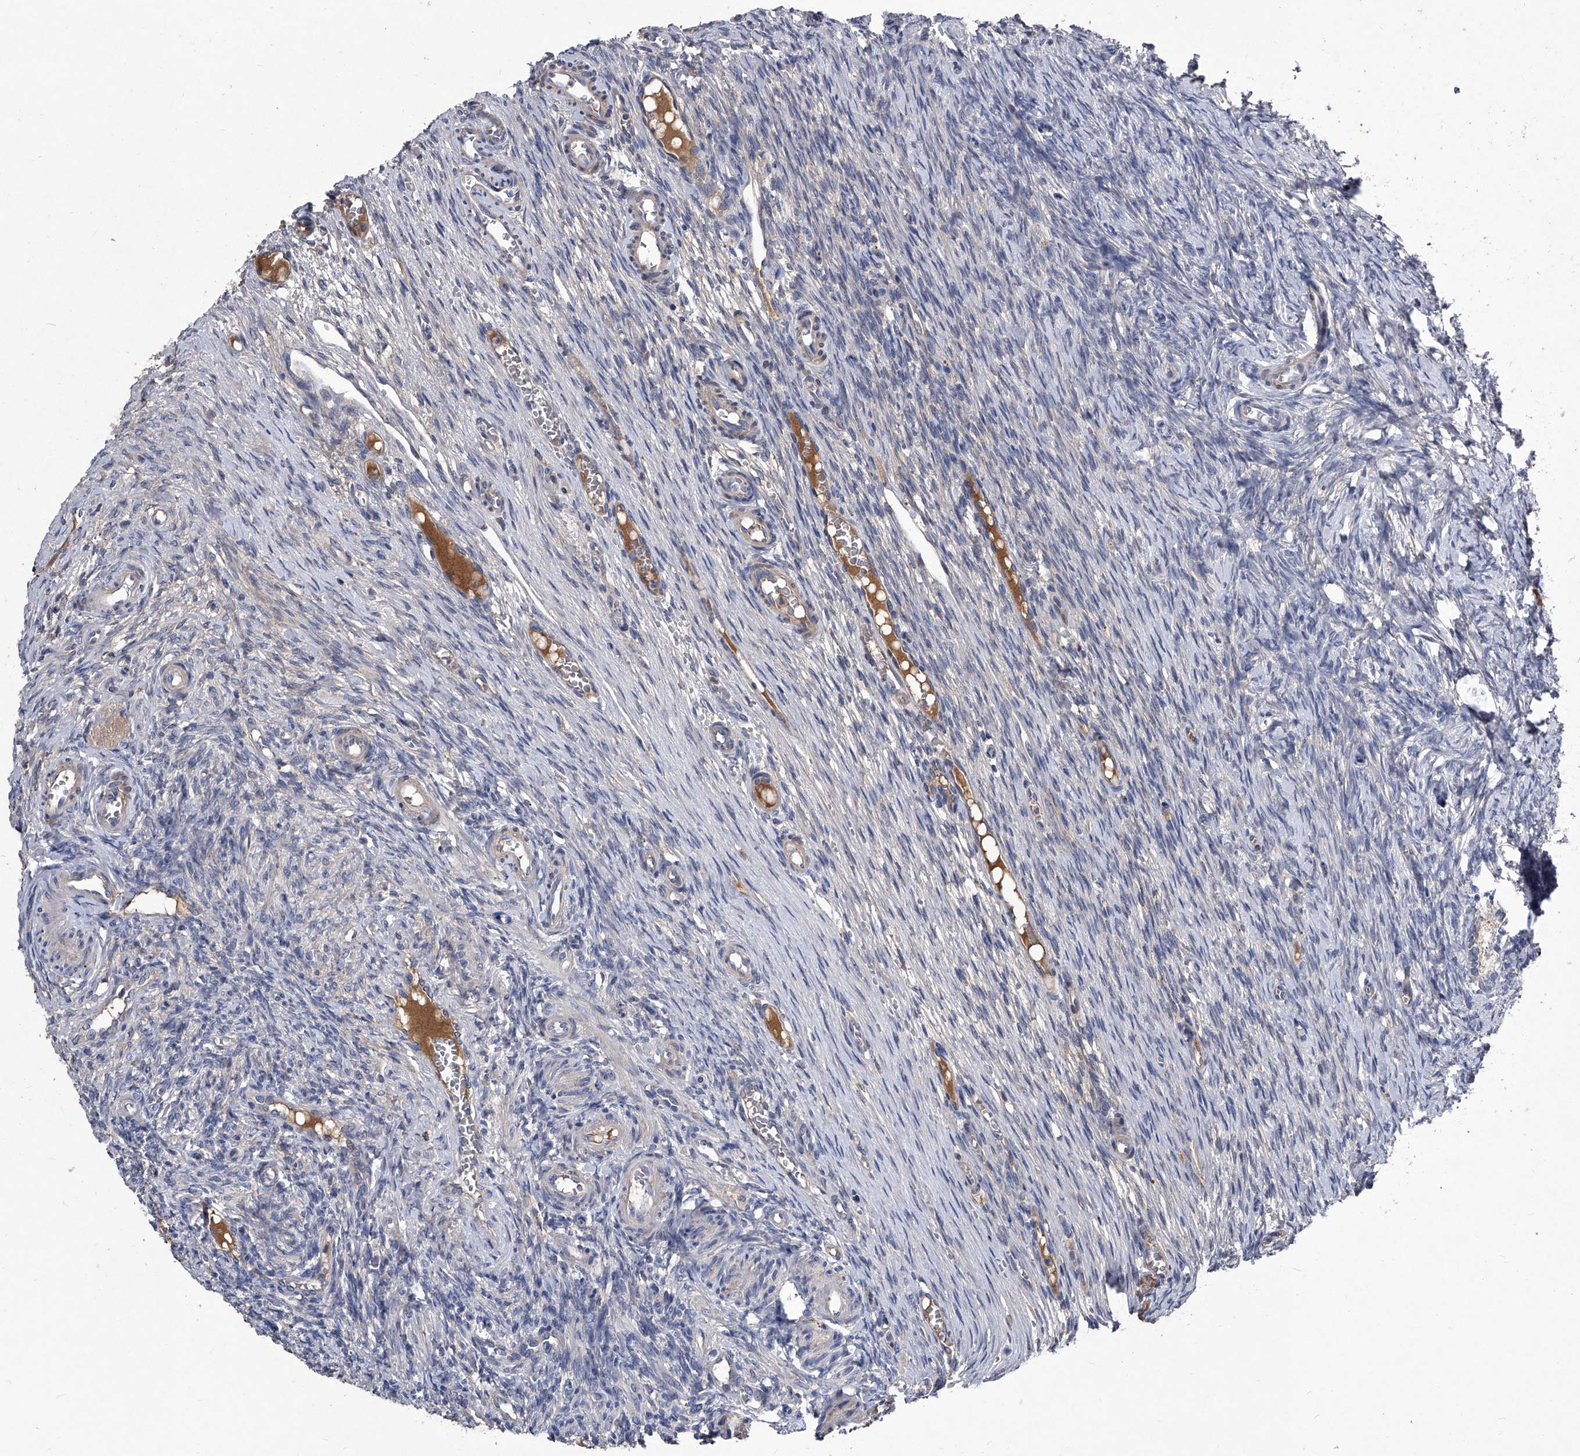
{"staining": {"intensity": "negative", "quantity": "none", "location": "none"}, "tissue": "ovary", "cell_type": "Ovarian stroma cells", "image_type": "normal", "snomed": [{"axis": "morphology", "description": "Adenocarcinoma, NOS"}, {"axis": "topography", "description": "Endometrium"}], "caption": "This micrograph is of benign ovary stained with immunohistochemistry to label a protein in brown with the nuclei are counter-stained blue. There is no positivity in ovarian stroma cells. Nuclei are stained in blue.", "gene": "C5", "patient": {"sex": "female", "age": 32}}